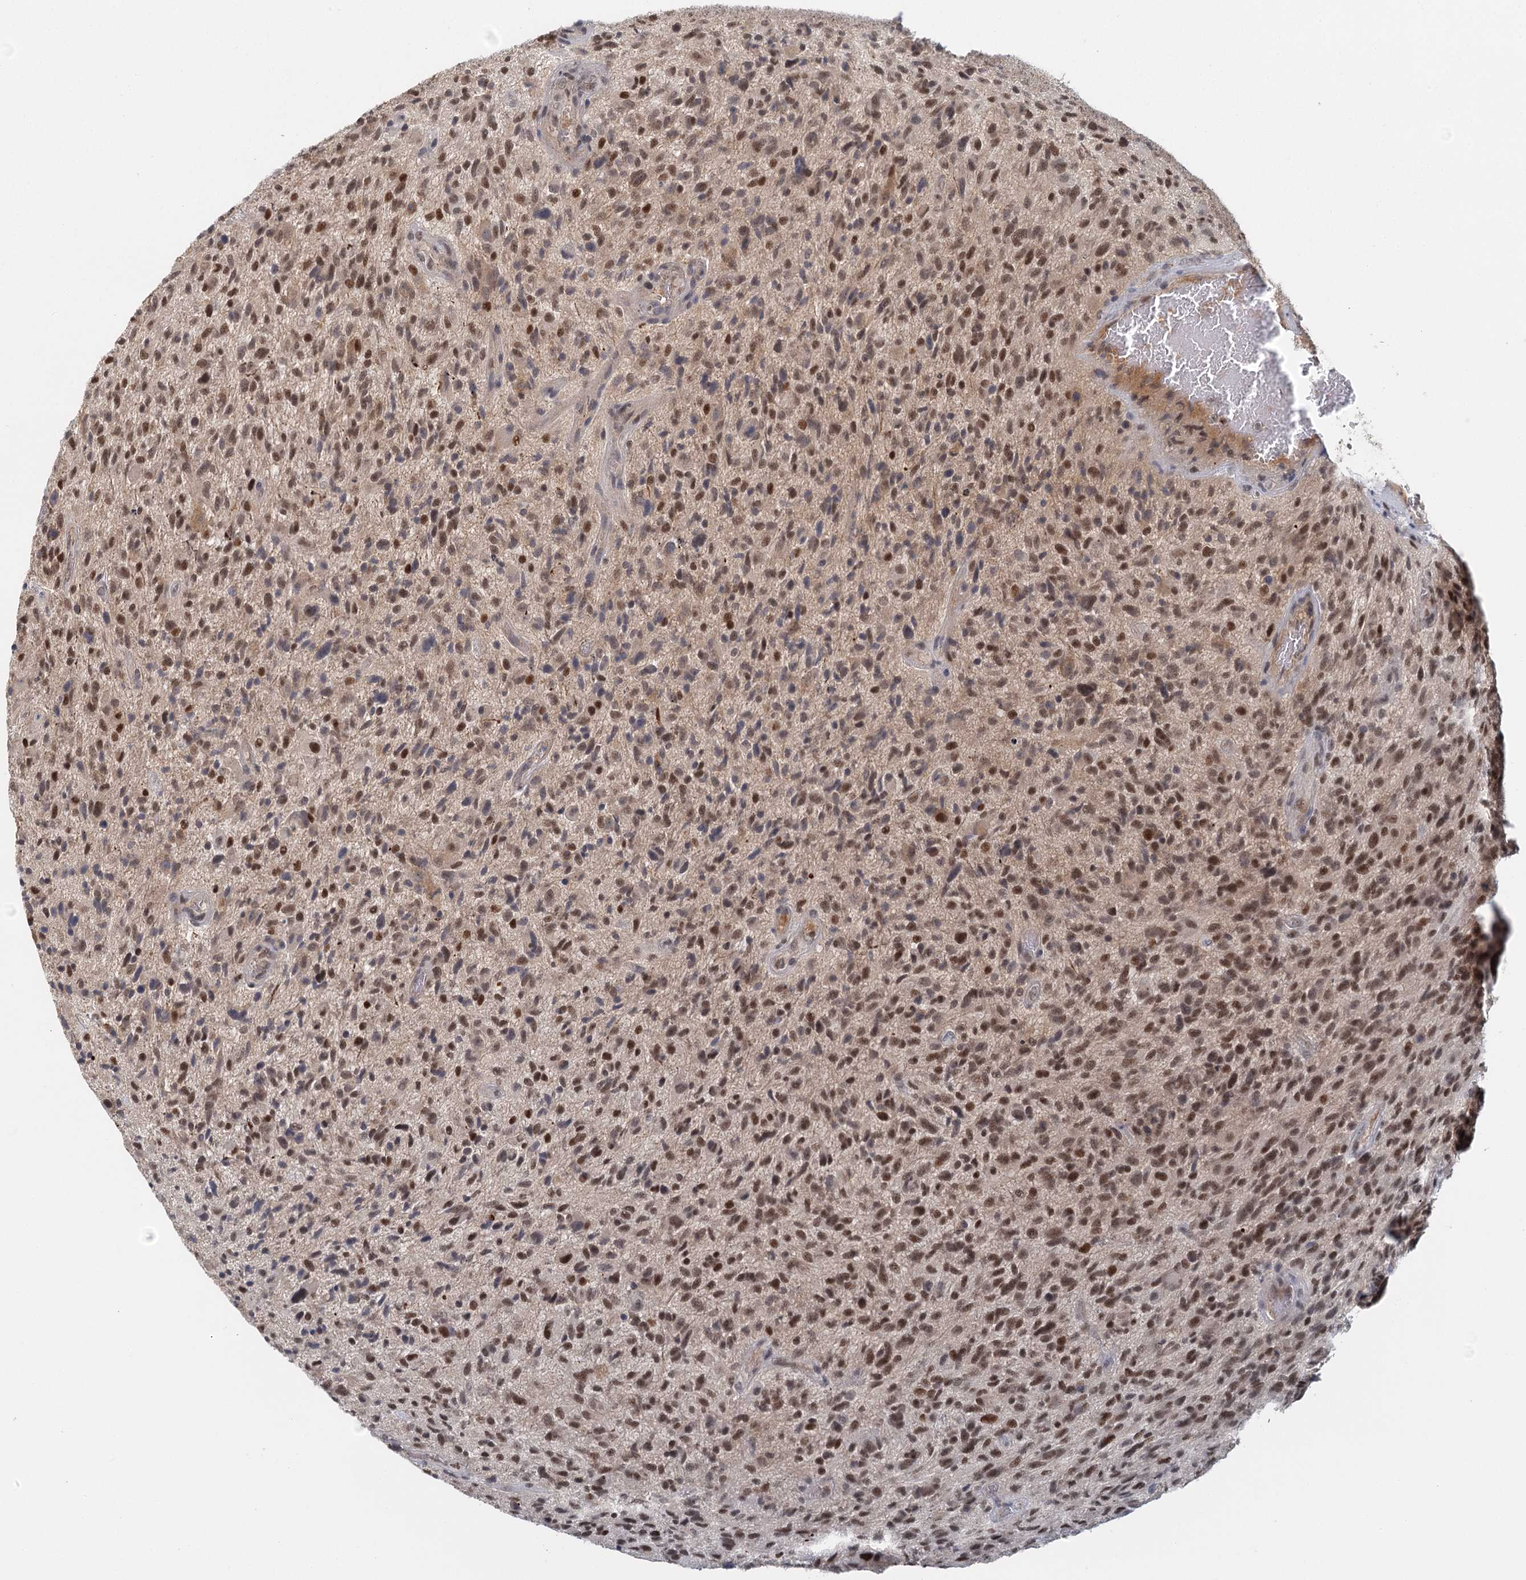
{"staining": {"intensity": "moderate", "quantity": ">75%", "location": "nuclear"}, "tissue": "glioma", "cell_type": "Tumor cells", "image_type": "cancer", "snomed": [{"axis": "morphology", "description": "Glioma, malignant, High grade"}, {"axis": "topography", "description": "Brain"}], "caption": "Immunohistochemical staining of human glioma reveals medium levels of moderate nuclear expression in about >75% of tumor cells.", "gene": "GPATCH11", "patient": {"sex": "male", "age": 47}}